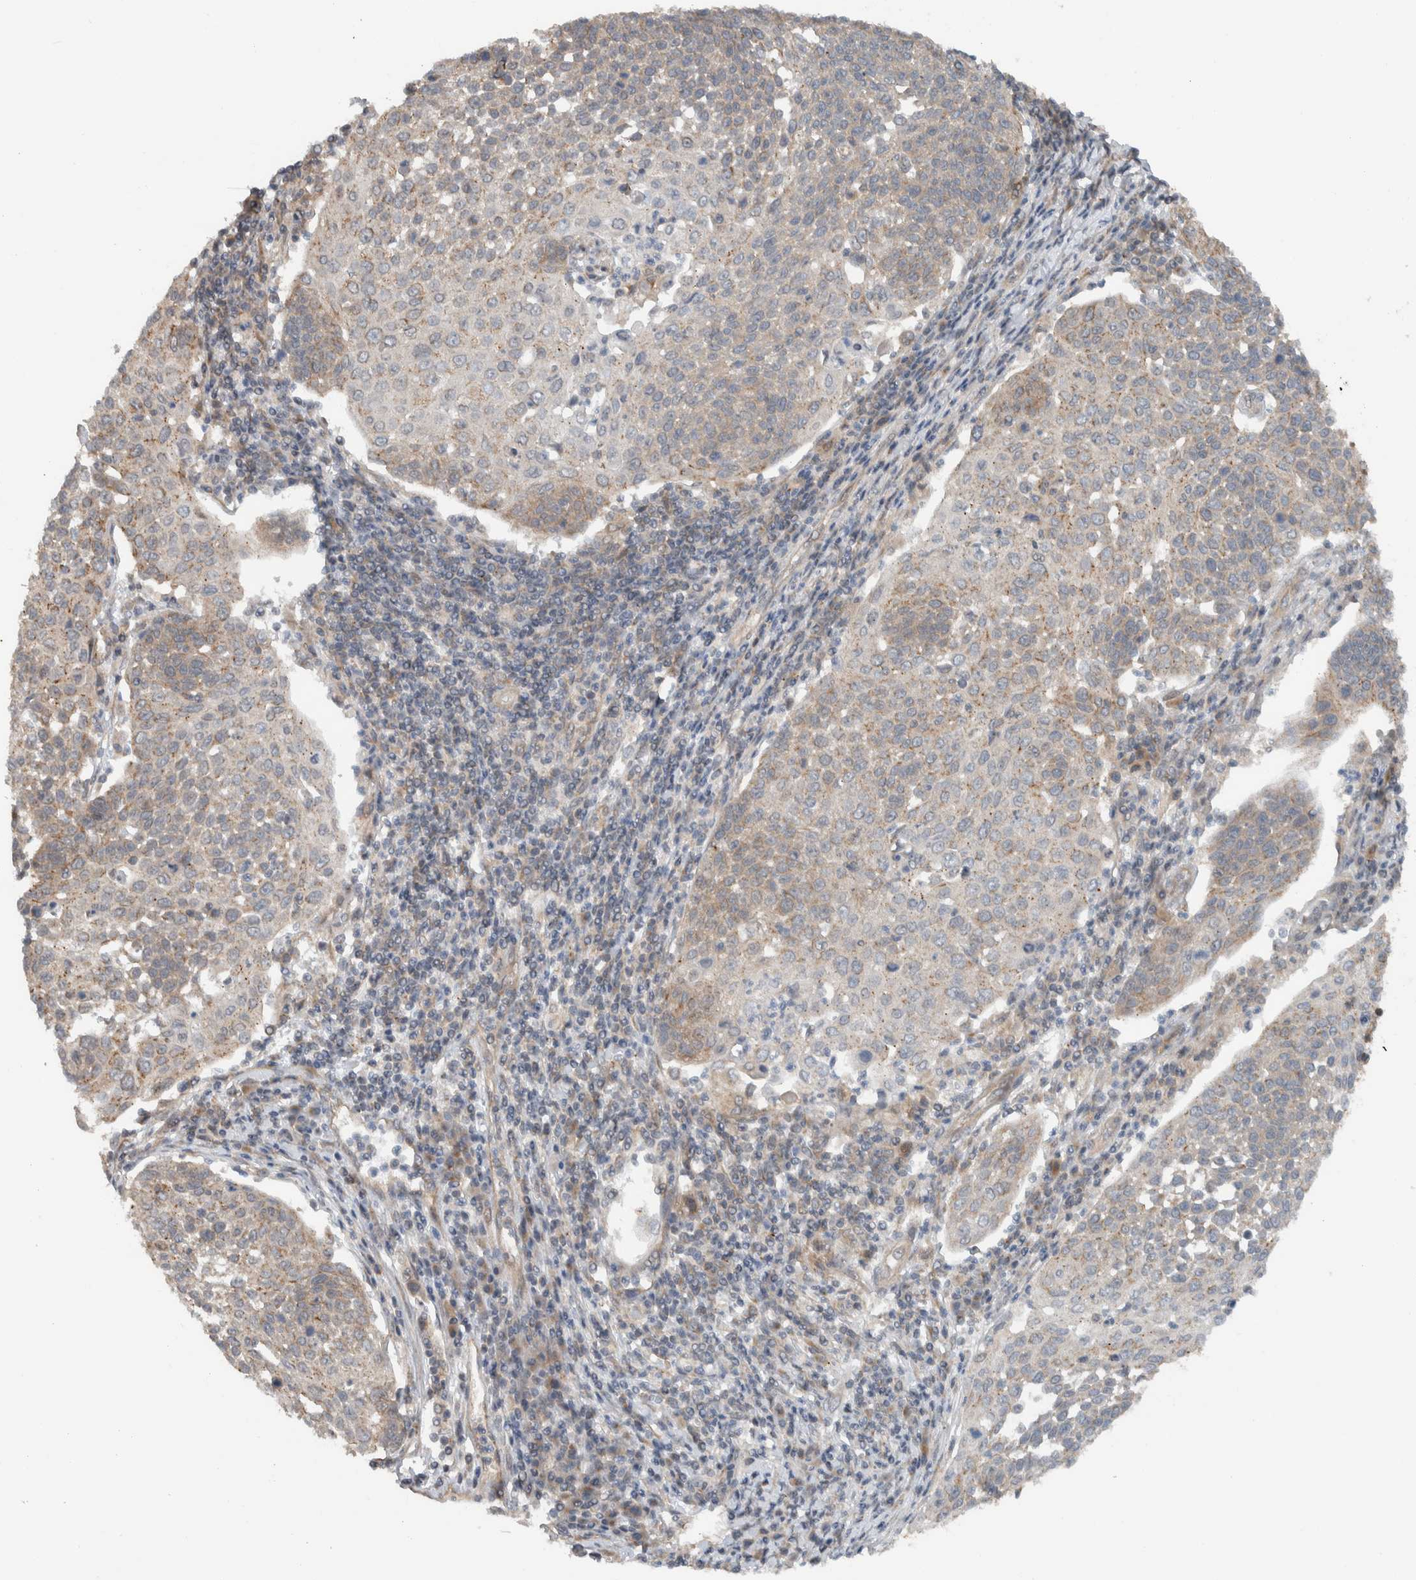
{"staining": {"intensity": "weak", "quantity": "<25%", "location": "cytoplasmic/membranous"}, "tissue": "cervical cancer", "cell_type": "Tumor cells", "image_type": "cancer", "snomed": [{"axis": "morphology", "description": "Squamous cell carcinoma, NOS"}, {"axis": "topography", "description": "Cervix"}], "caption": "IHC micrograph of neoplastic tissue: cervical cancer (squamous cell carcinoma) stained with DAB (3,3'-diaminobenzidine) displays no significant protein positivity in tumor cells.", "gene": "KLHL6", "patient": {"sex": "female", "age": 34}}